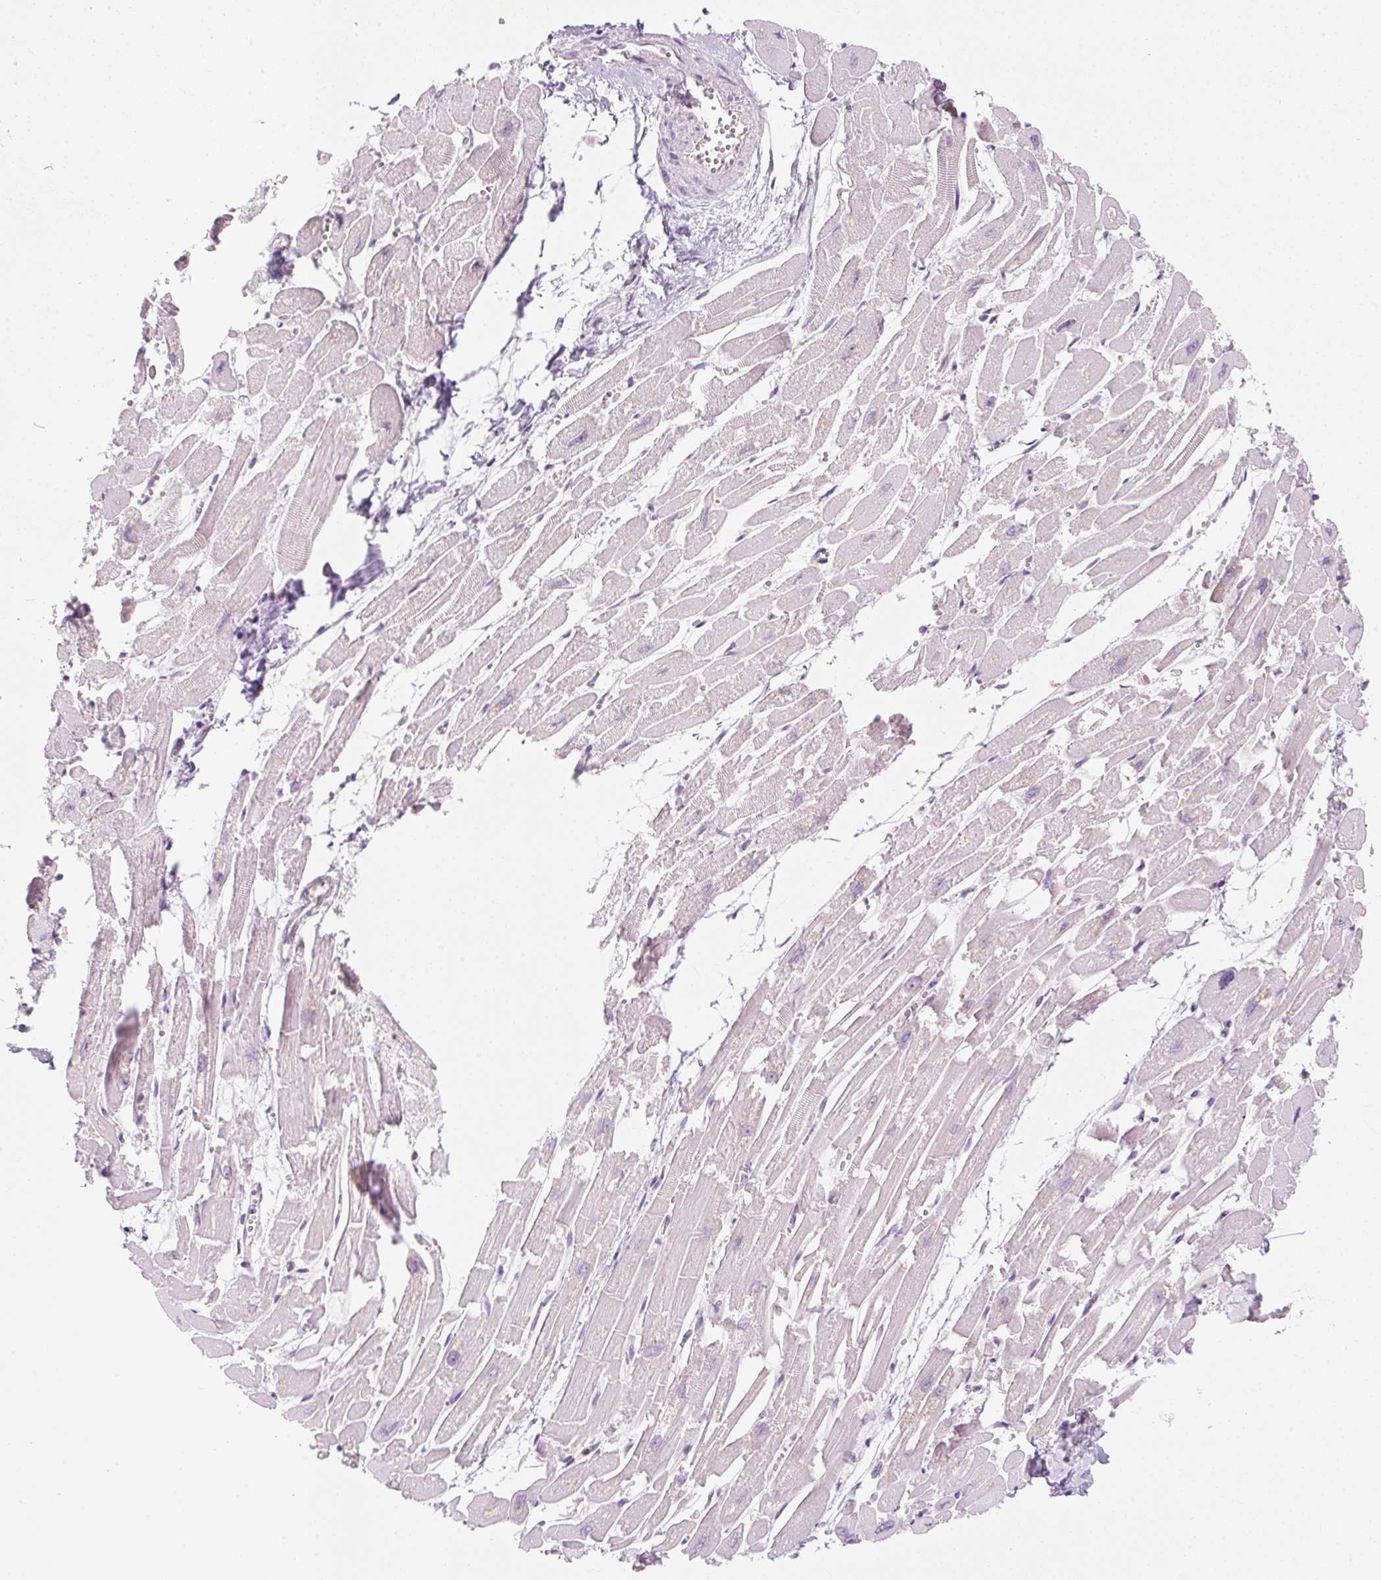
{"staining": {"intensity": "negative", "quantity": "none", "location": "none"}, "tissue": "heart muscle", "cell_type": "Cardiomyocytes", "image_type": "normal", "snomed": [{"axis": "morphology", "description": "Normal tissue, NOS"}, {"axis": "topography", "description": "Heart"}], "caption": "Immunohistochemistry (IHC) micrograph of normal human heart muscle stained for a protein (brown), which reveals no positivity in cardiomyocytes.", "gene": "RPL18A", "patient": {"sex": "male", "age": 54}}